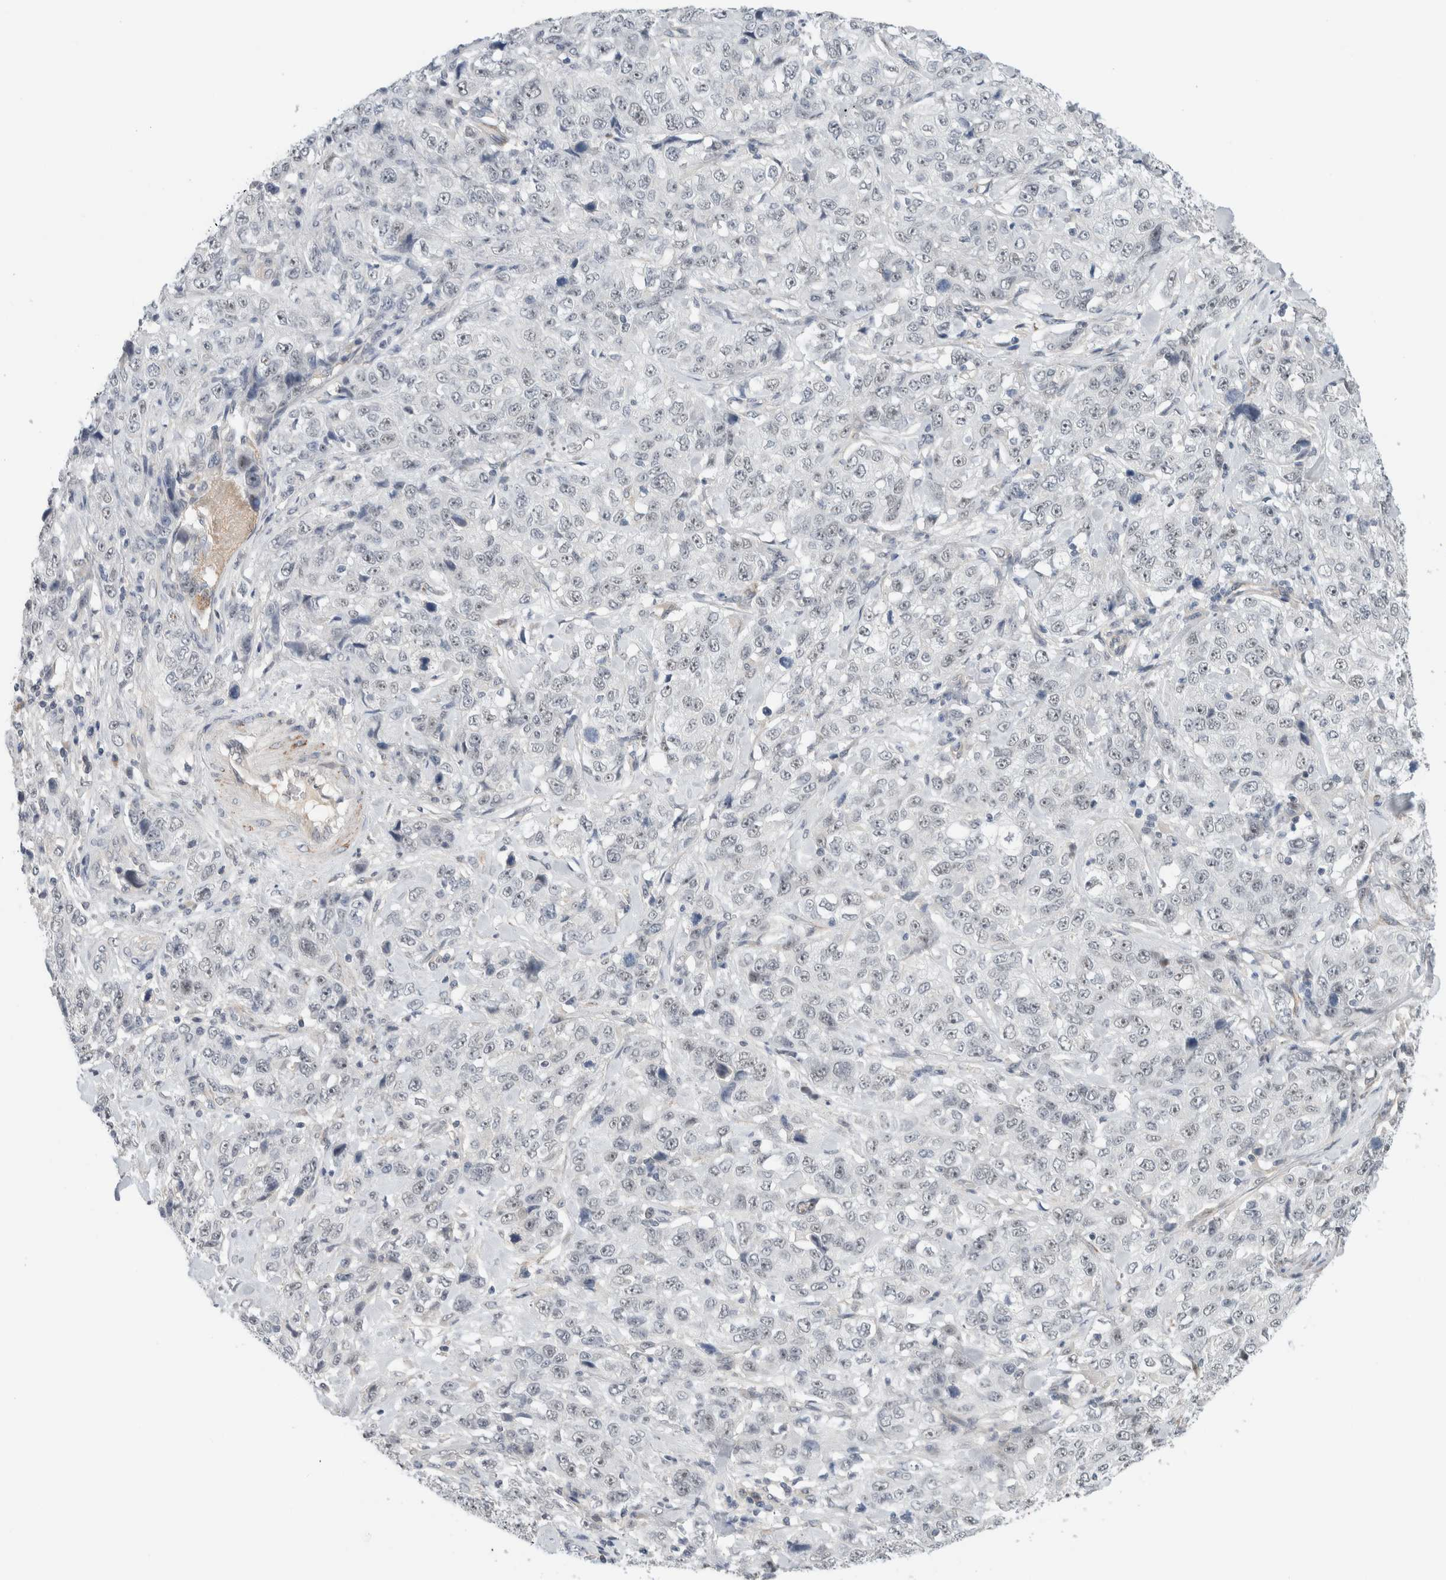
{"staining": {"intensity": "negative", "quantity": "none", "location": "none"}, "tissue": "stomach cancer", "cell_type": "Tumor cells", "image_type": "cancer", "snomed": [{"axis": "morphology", "description": "Adenocarcinoma, NOS"}, {"axis": "topography", "description": "Stomach"}], "caption": "The image exhibits no significant expression in tumor cells of adenocarcinoma (stomach).", "gene": "HCN3", "patient": {"sex": "male", "age": 48}}